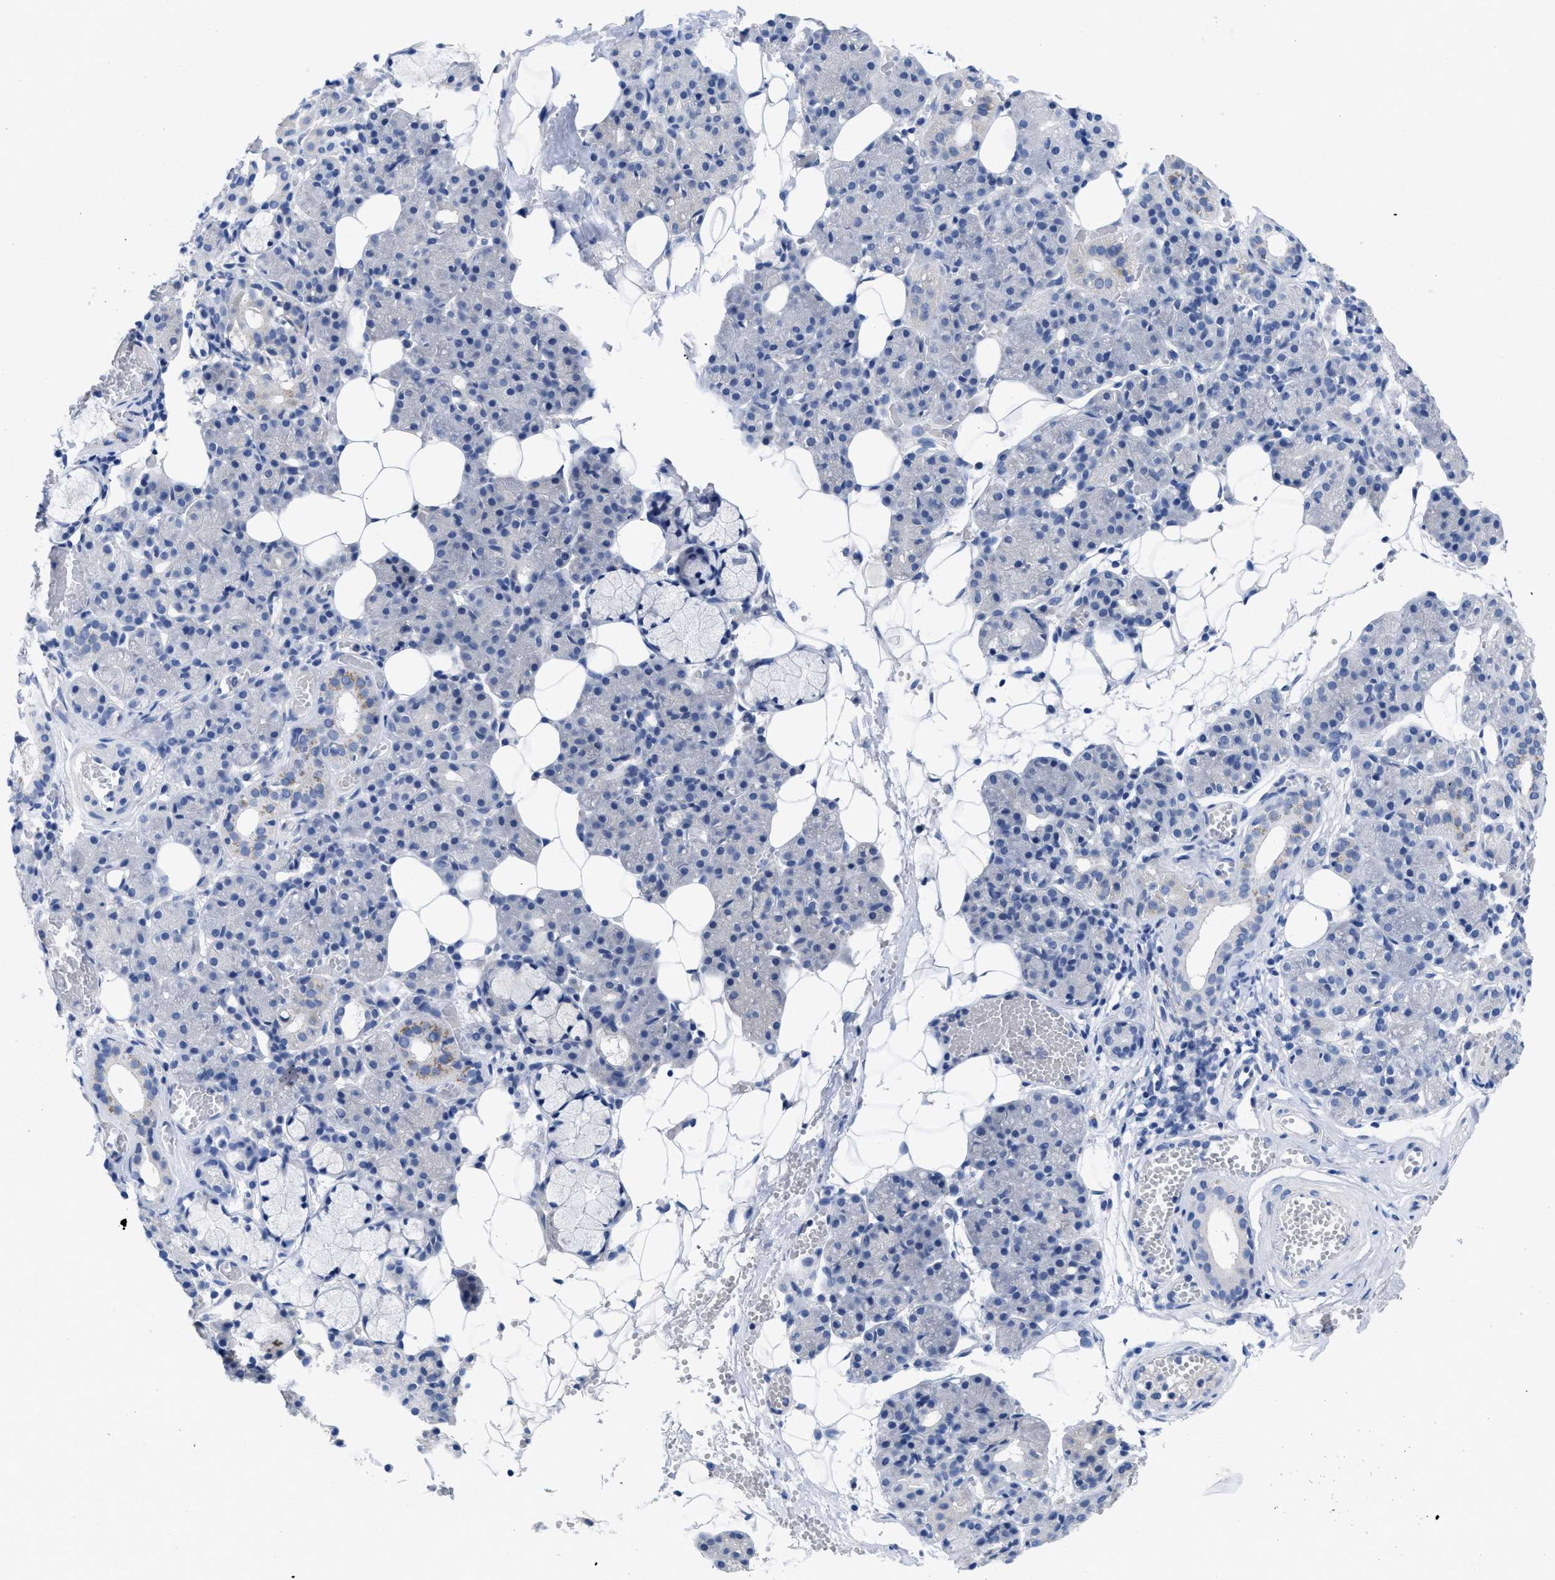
{"staining": {"intensity": "negative", "quantity": "none", "location": "none"}, "tissue": "salivary gland", "cell_type": "Glandular cells", "image_type": "normal", "snomed": [{"axis": "morphology", "description": "Normal tissue, NOS"}, {"axis": "topography", "description": "Salivary gland"}], "caption": "This micrograph is of benign salivary gland stained with IHC to label a protein in brown with the nuclei are counter-stained blue. There is no positivity in glandular cells.", "gene": "PYY", "patient": {"sex": "male", "age": 63}}